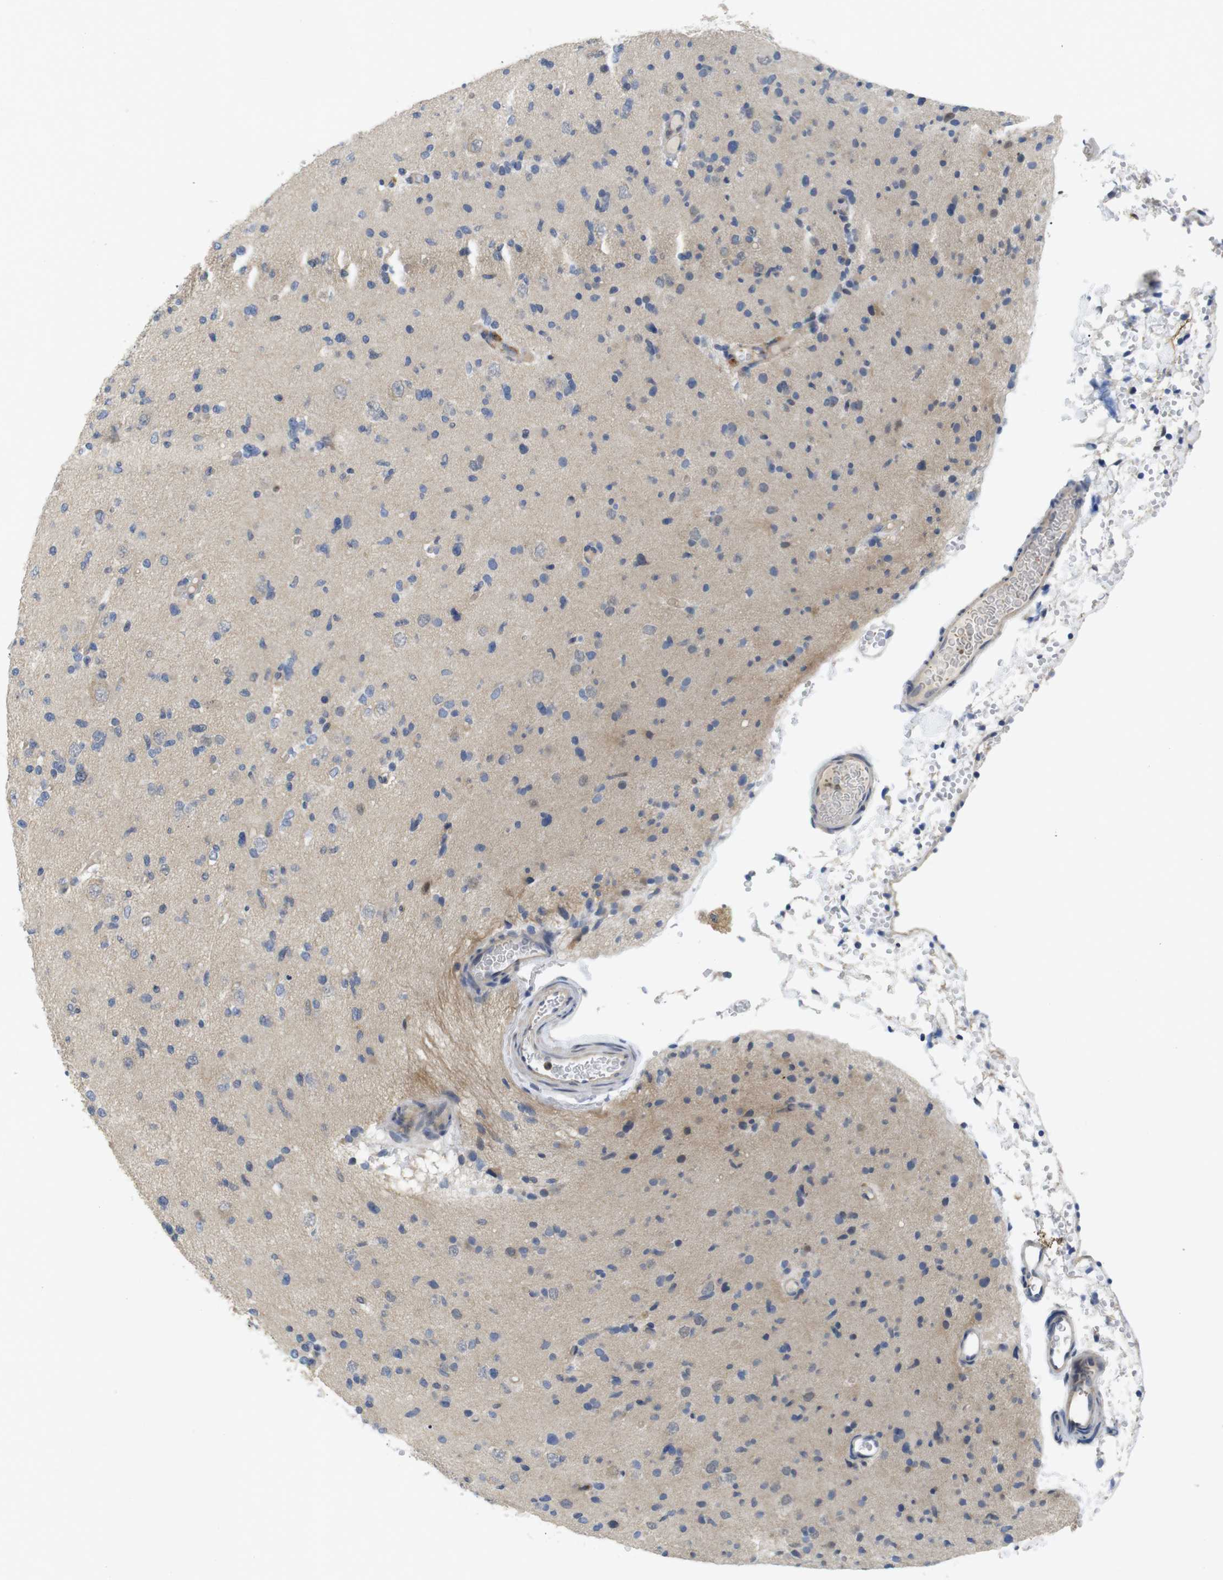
{"staining": {"intensity": "weak", "quantity": "<25%", "location": "cytoplasmic/membranous"}, "tissue": "glioma", "cell_type": "Tumor cells", "image_type": "cancer", "snomed": [{"axis": "morphology", "description": "Glioma, malignant, Low grade"}, {"axis": "topography", "description": "Brain"}], "caption": "A high-resolution photomicrograph shows IHC staining of low-grade glioma (malignant), which reveals no significant expression in tumor cells.", "gene": "FNTA", "patient": {"sex": "female", "age": 22}}